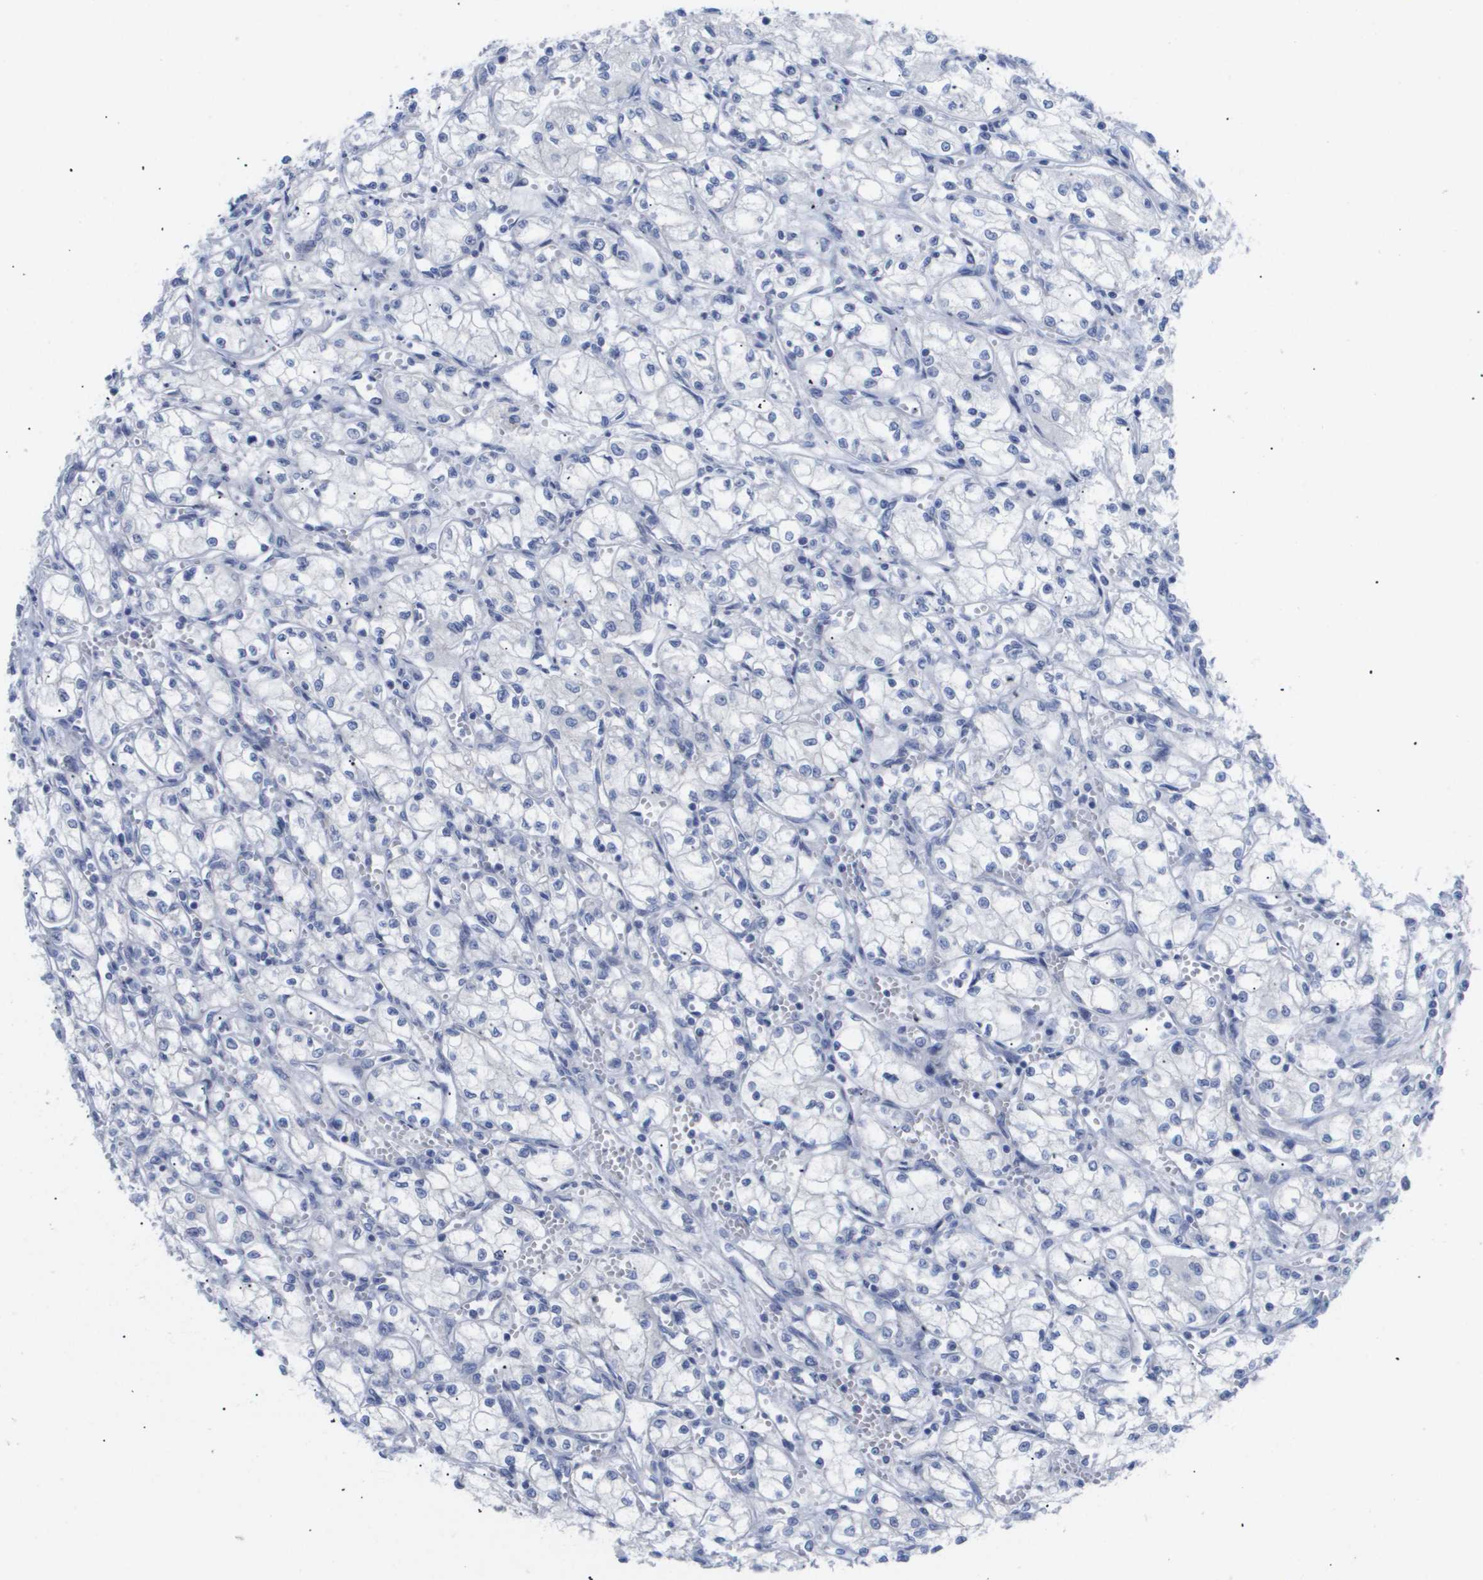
{"staining": {"intensity": "negative", "quantity": "none", "location": "none"}, "tissue": "renal cancer", "cell_type": "Tumor cells", "image_type": "cancer", "snomed": [{"axis": "morphology", "description": "Normal tissue, NOS"}, {"axis": "morphology", "description": "Adenocarcinoma, NOS"}, {"axis": "topography", "description": "Kidney"}], "caption": "Tumor cells show no significant staining in renal cancer (adenocarcinoma).", "gene": "CAV3", "patient": {"sex": "male", "age": 59}}